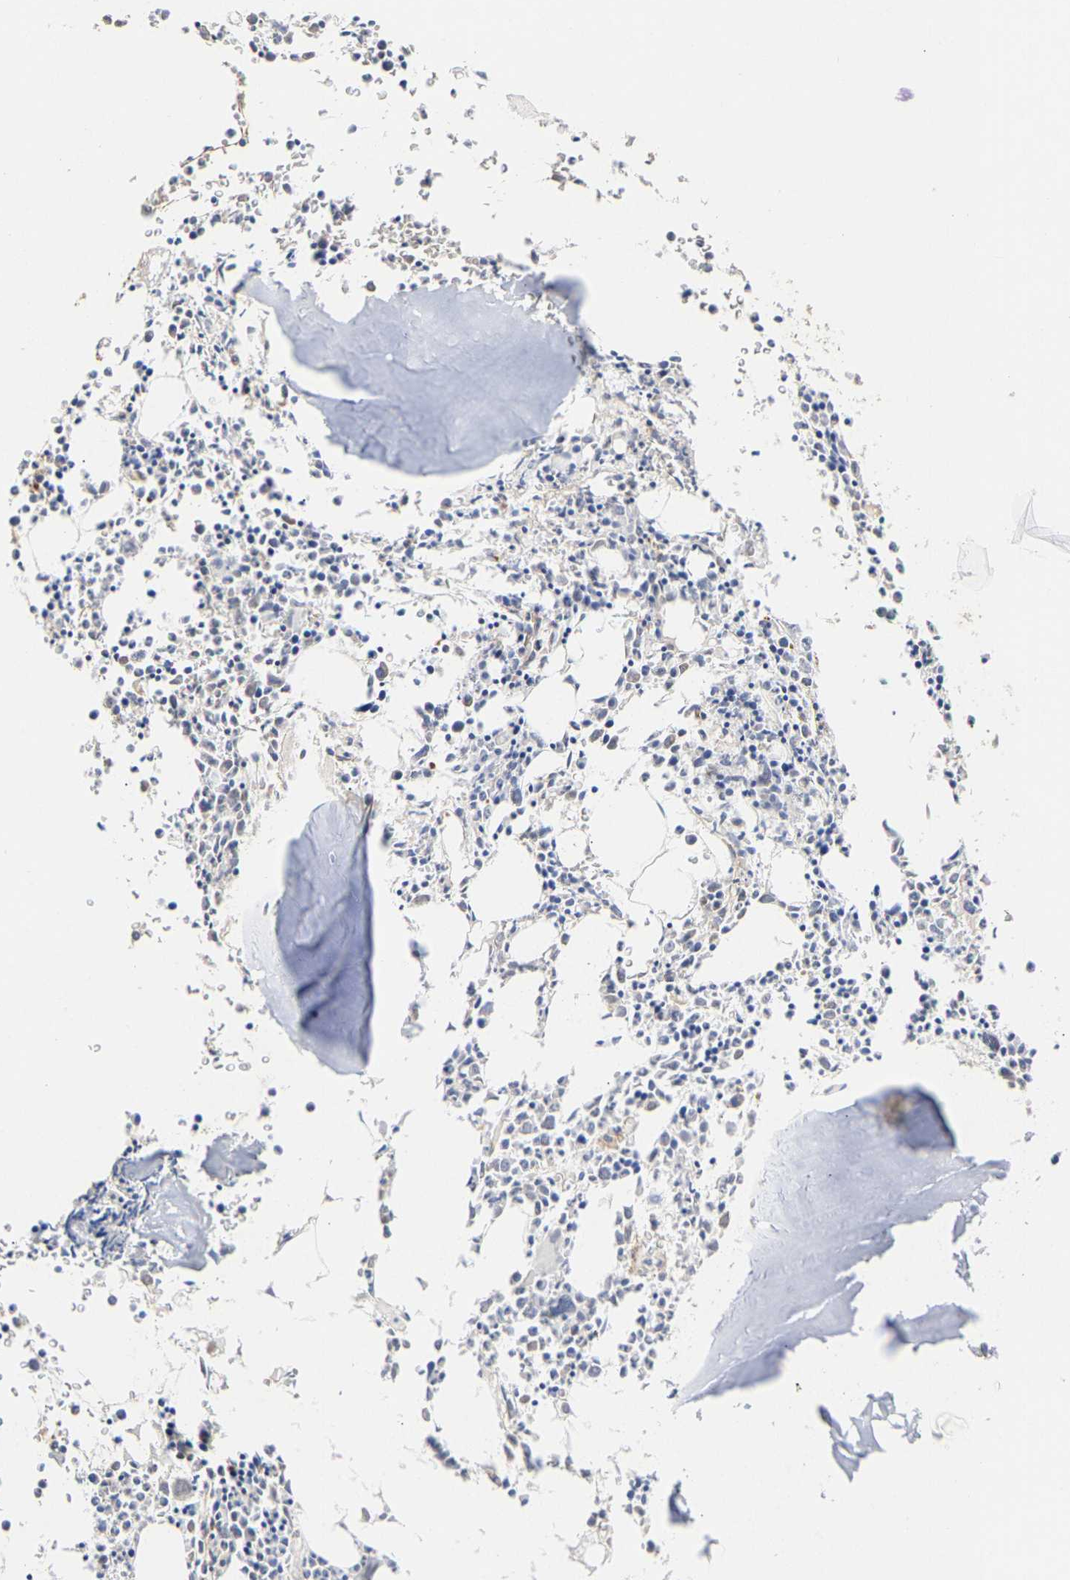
{"staining": {"intensity": "weak", "quantity": "<25%", "location": "cytoplasmic/membranous"}, "tissue": "bone marrow", "cell_type": "Hematopoietic cells", "image_type": "normal", "snomed": [{"axis": "morphology", "description": "Normal tissue, NOS"}, {"axis": "morphology", "description": "Inflammation, NOS"}, {"axis": "topography", "description": "Bone marrow"}], "caption": "Immunohistochemistry (IHC) photomicrograph of benign bone marrow: bone marrow stained with DAB shows no significant protein expression in hematopoietic cells.", "gene": "AMPH", "patient": {"sex": "female", "age": 40}}